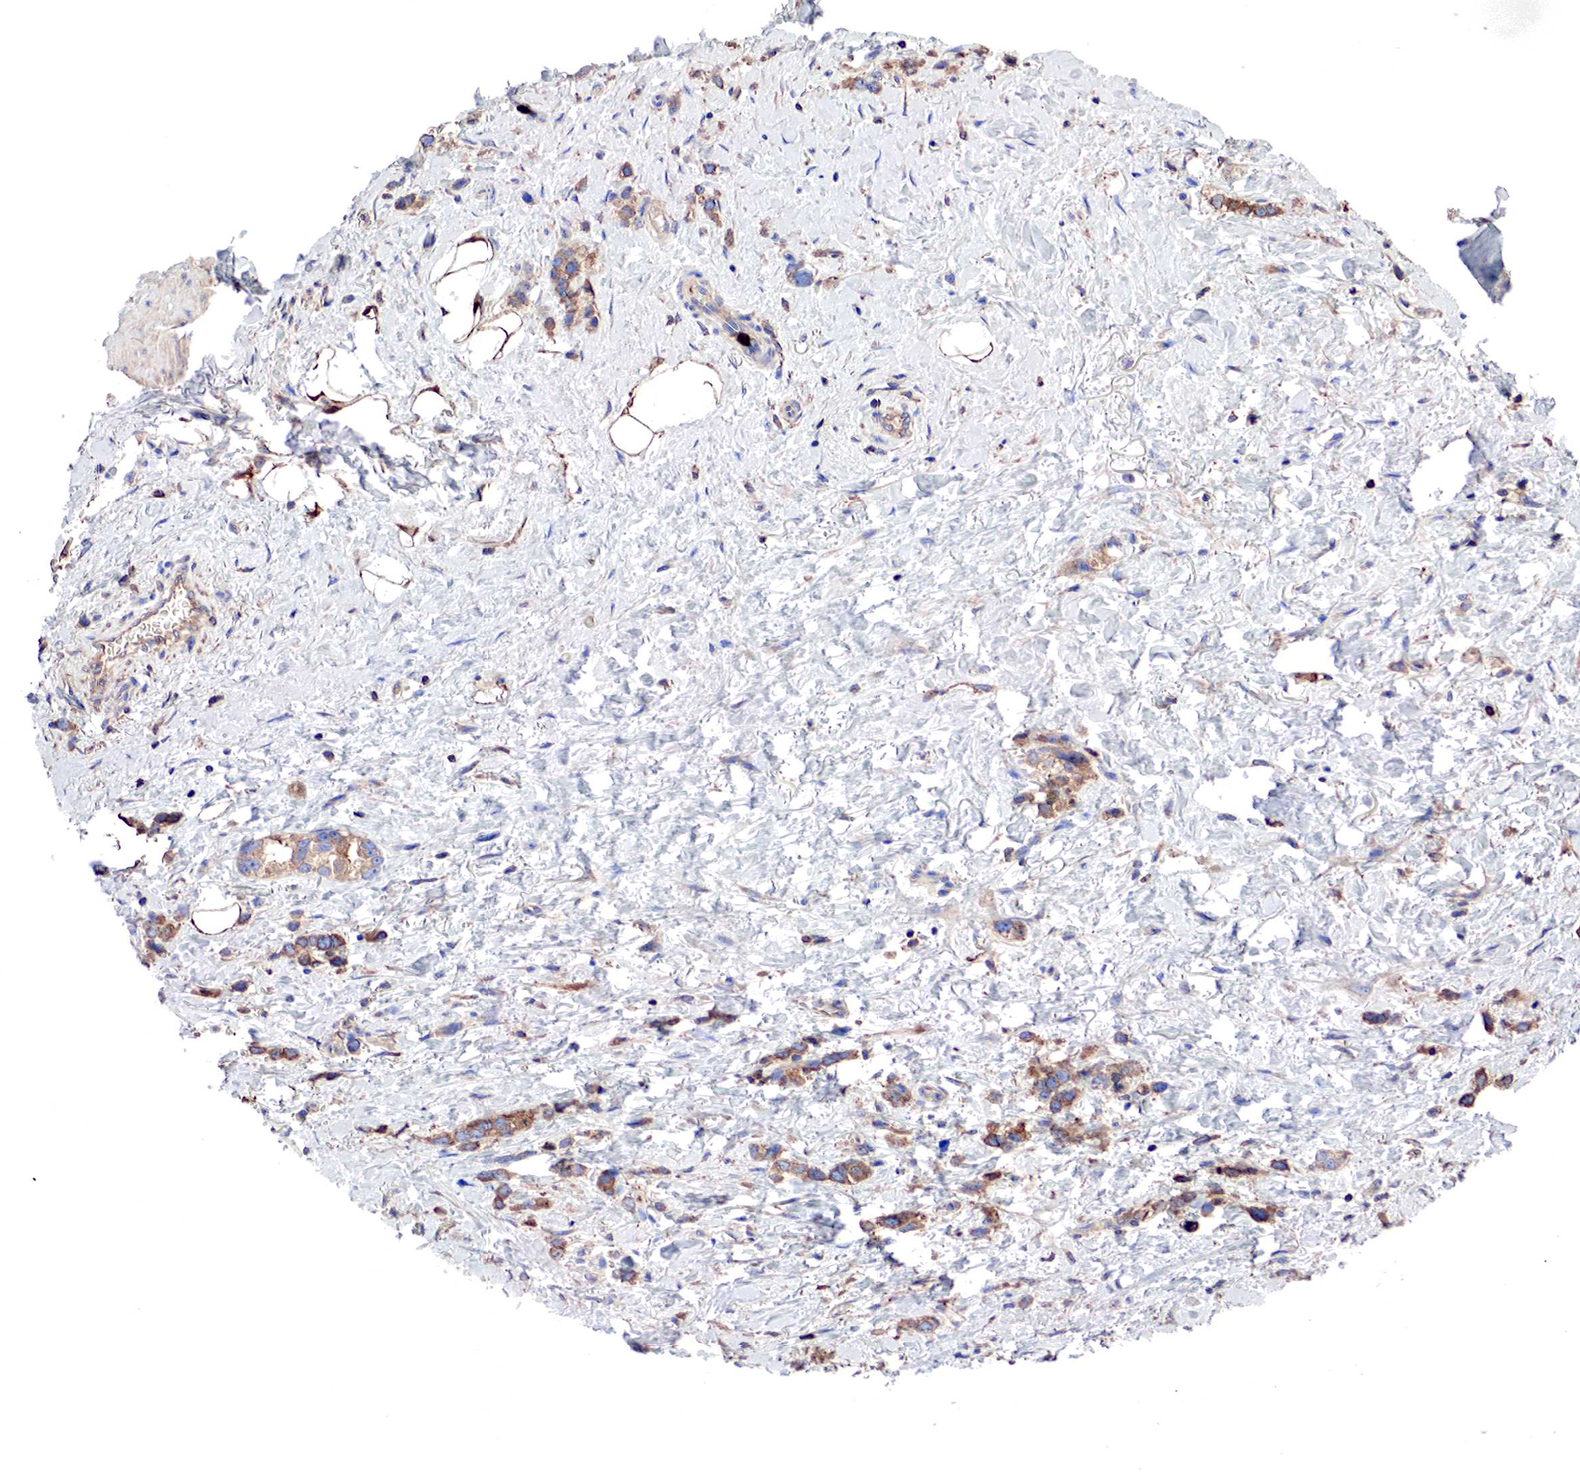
{"staining": {"intensity": "weak", "quantity": "25%-75%", "location": "cytoplasmic/membranous"}, "tissue": "stomach cancer", "cell_type": "Tumor cells", "image_type": "cancer", "snomed": [{"axis": "morphology", "description": "Adenocarcinoma, NOS"}, {"axis": "topography", "description": "Stomach, upper"}], "caption": "The image exhibits a brown stain indicating the presence of a protein in the cytoplasmic/membranous of tumor cells in stomach cancer (adenocarcinoma). Nuclei are stained in blue.", "gene": "G6PD", "patient": {"sex": "male", "age": 76}}